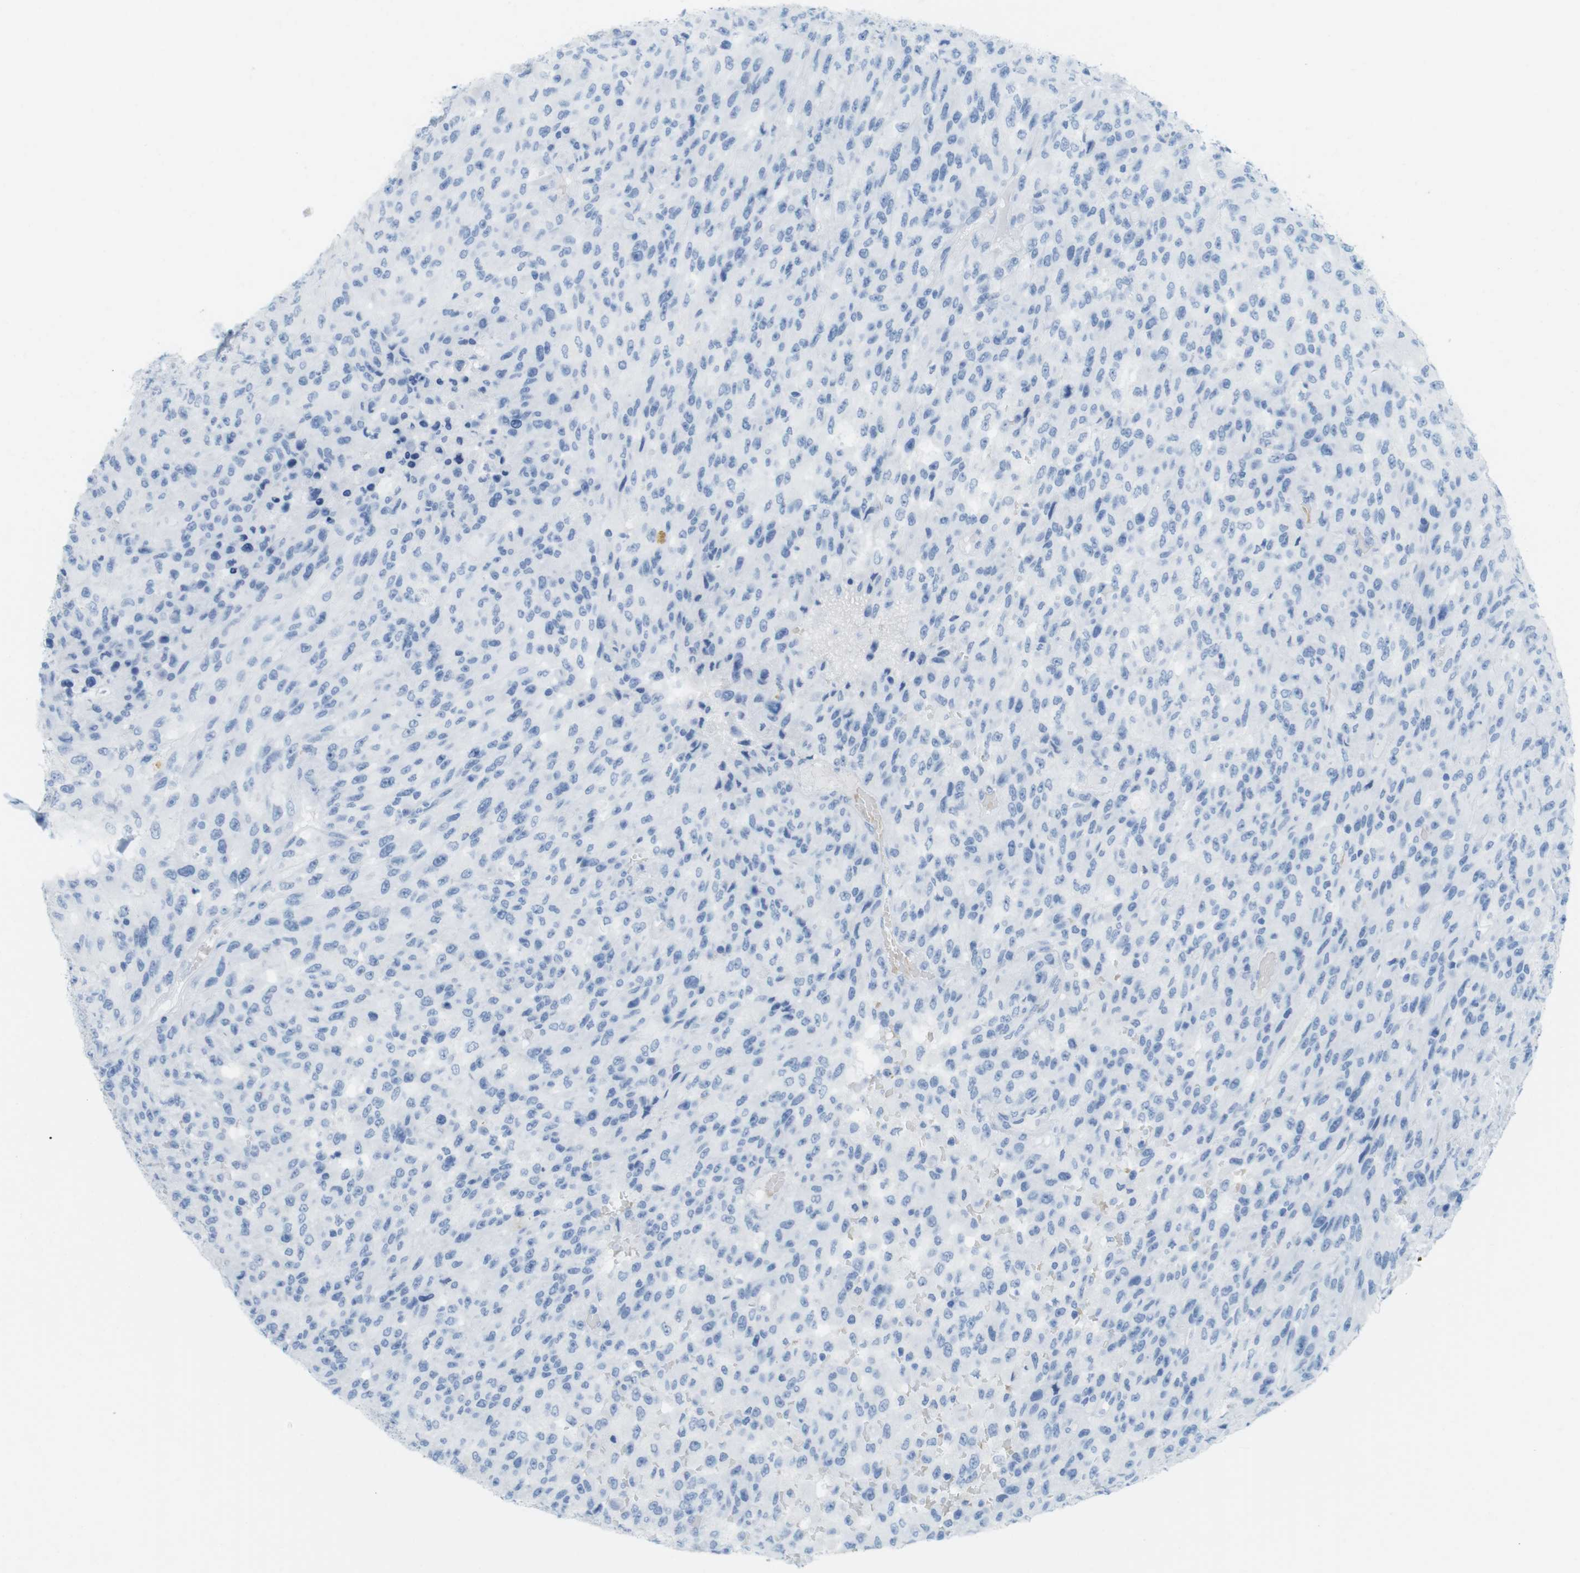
{"staining": {"intensity": "negative", "quantity": "none", "location": "none"}, "tissue": "urothelial cancer", "cell_type": "Tumor cells", "image_type": "cancer", "snomed": [{"axis": "morphology", "description": "Urothelial carcinoma, High grade"}, {"axis": "topography", "description": "Urinary bladder"}], "caption": "The micrograph shows no significant expression in tumor cells of urothelial cancer.", "gene": "TNNT2", "patient": {"sex": "male", "age": 66}}